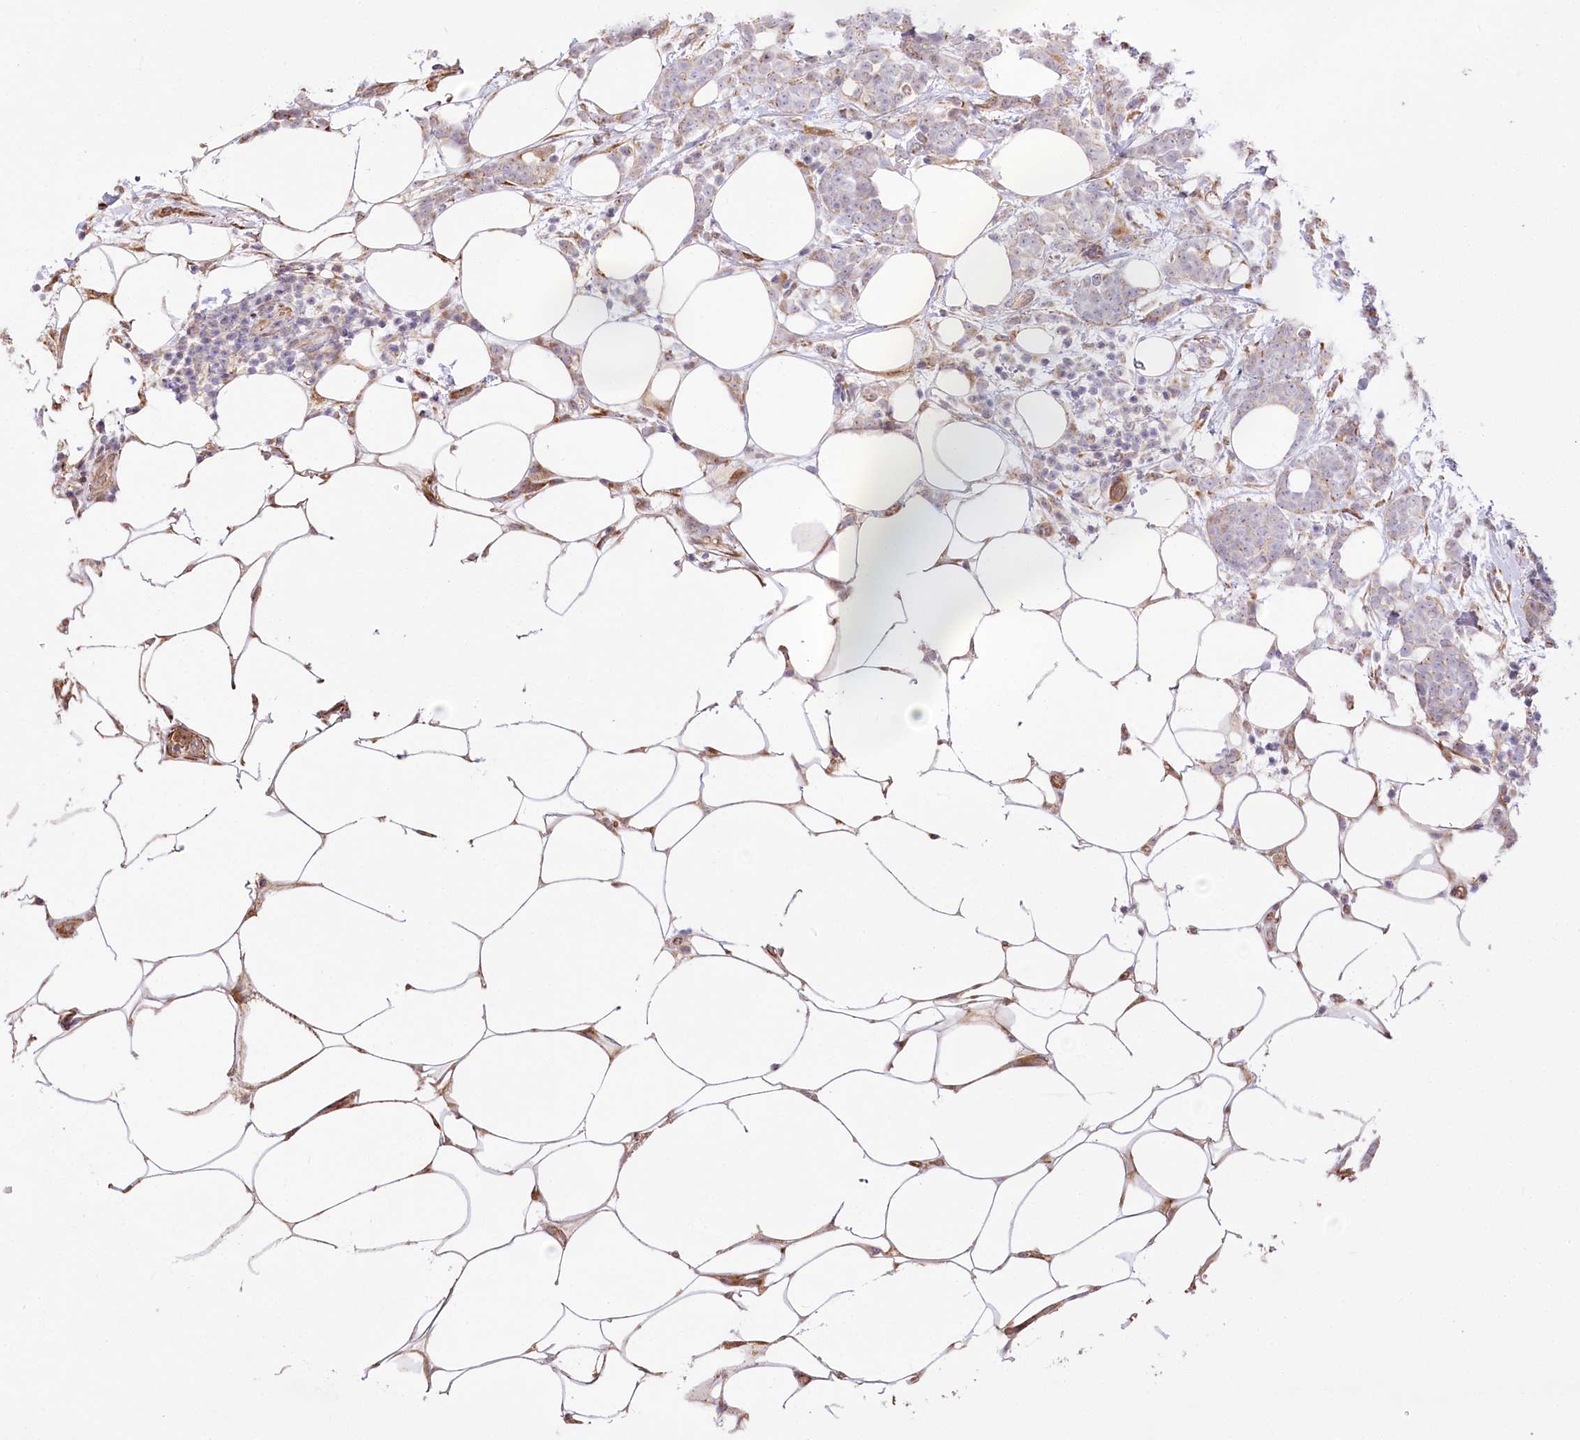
{"staining": {"intensity": "weak", "quantity": "<25%", "location": "cytoplasmic/membranous"}, "tissue": "breast cancer", "cell_type": "Tumor cells", "image_type": "cancer", "snomed": [{"axis": "morphology", "description": "Lobular carcinoma"}, {"axis": "topography", "description": "Breast"}], "caption": "A micrograph of lobular carcinoma (breast) stained for a protein displays no brown staining in tumor cells. (DAB immunohistochemistry visualized using brightfield microscopy, high magnification).", "gene": "RNF24", "patient": {"sex": "female", "age": 58}}